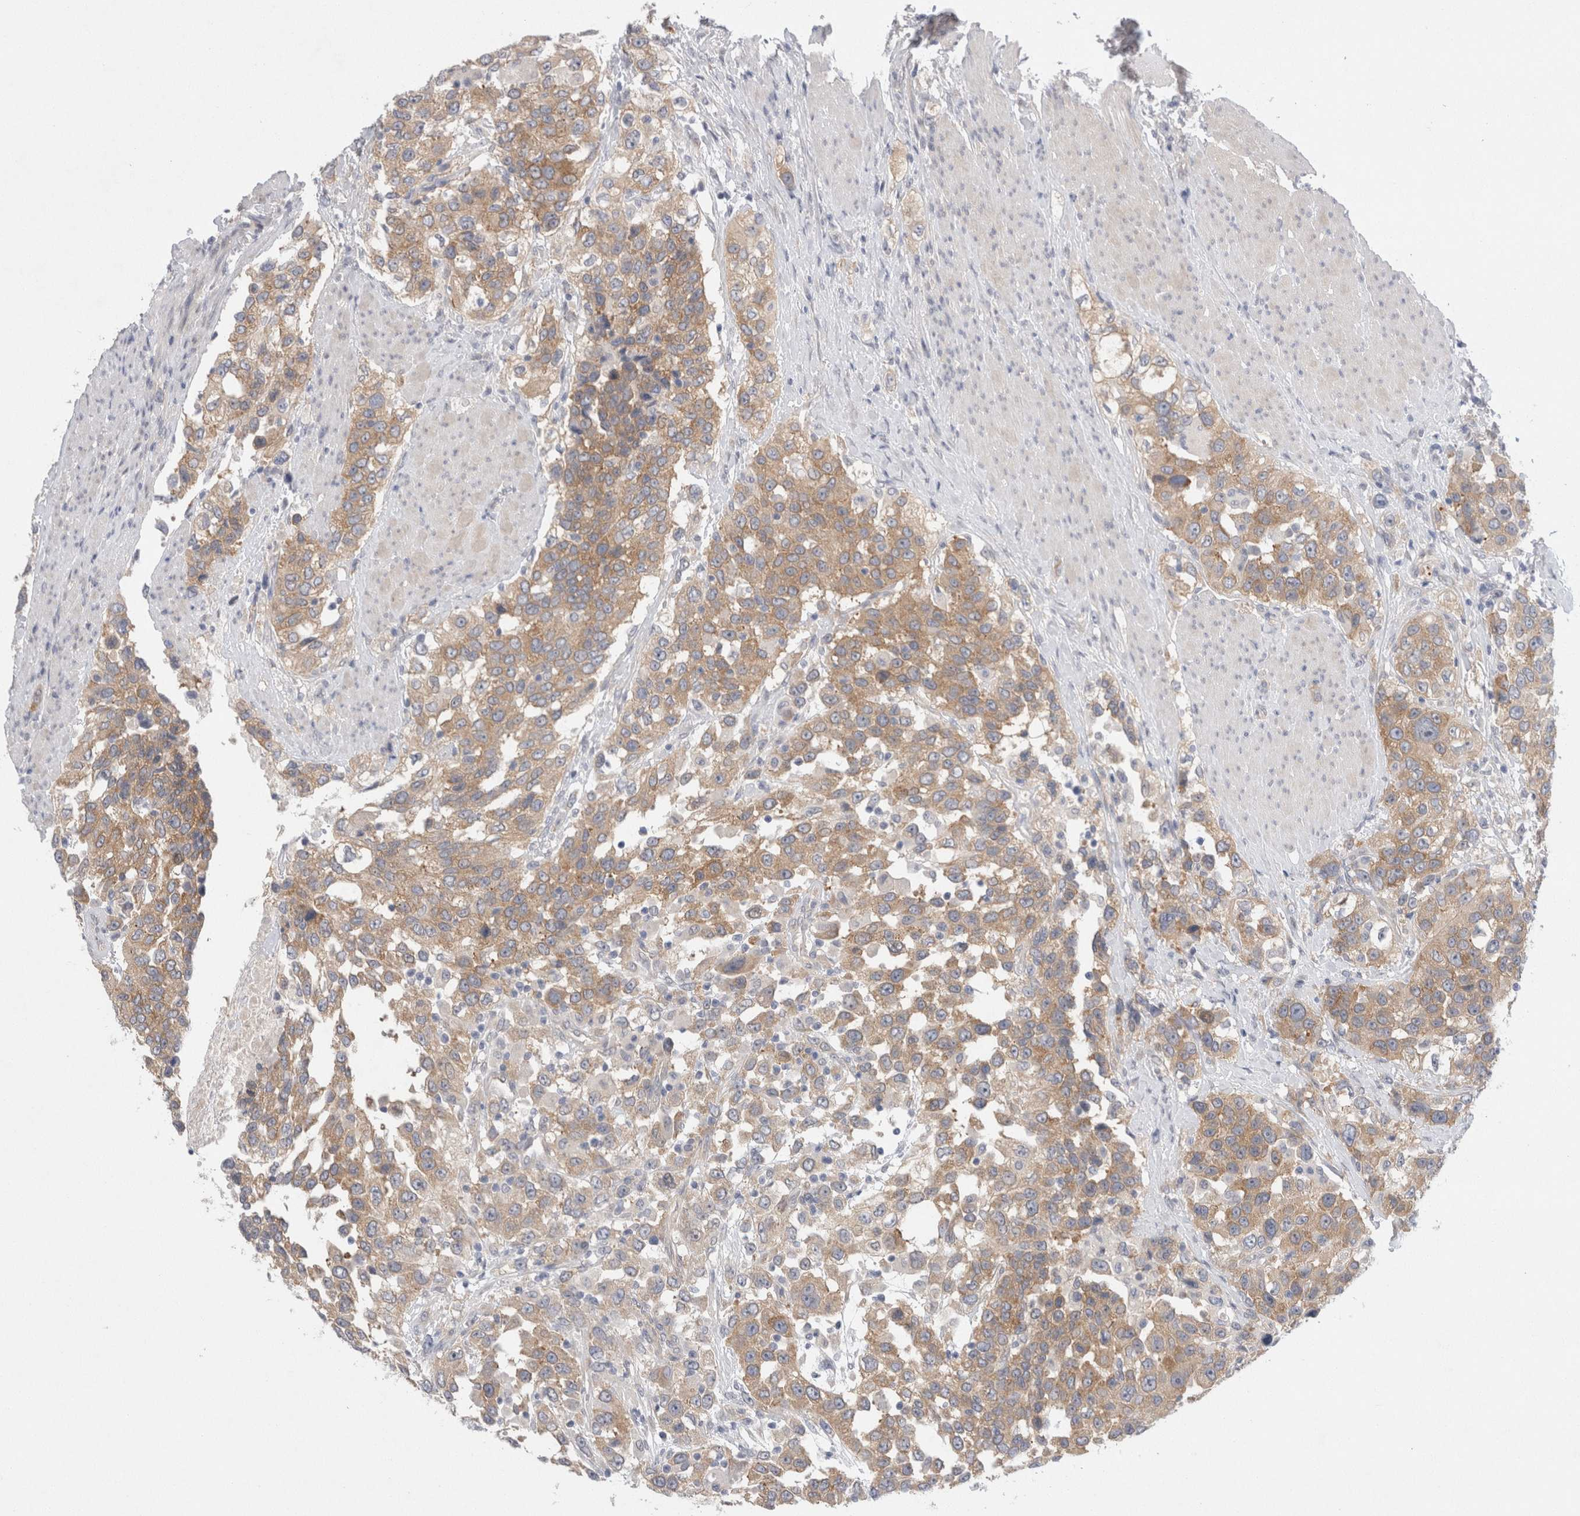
{"staining": {"intensity": "moderate", "quantity": ">75%", "location": "cytoplasmic/membranous"}, "tissue": "urothelial cancer", "cell_type": "Tumor cells", "image_type": "cancer", "snomed": [{"axis": "morphology", "description": "Urothelial carcinoma, High grade"}, {"axis": "topography", "description": "Urinary bladder"}], "caption": "Brown immunohistochemical staining in human high-grade urothelial carcinoma exhibits moderate cytoplasmic/membranous expression in approximately >75% of tumor cells.", "gene": "WIPF2", "patient": {"sex": "female", "age": 80}}